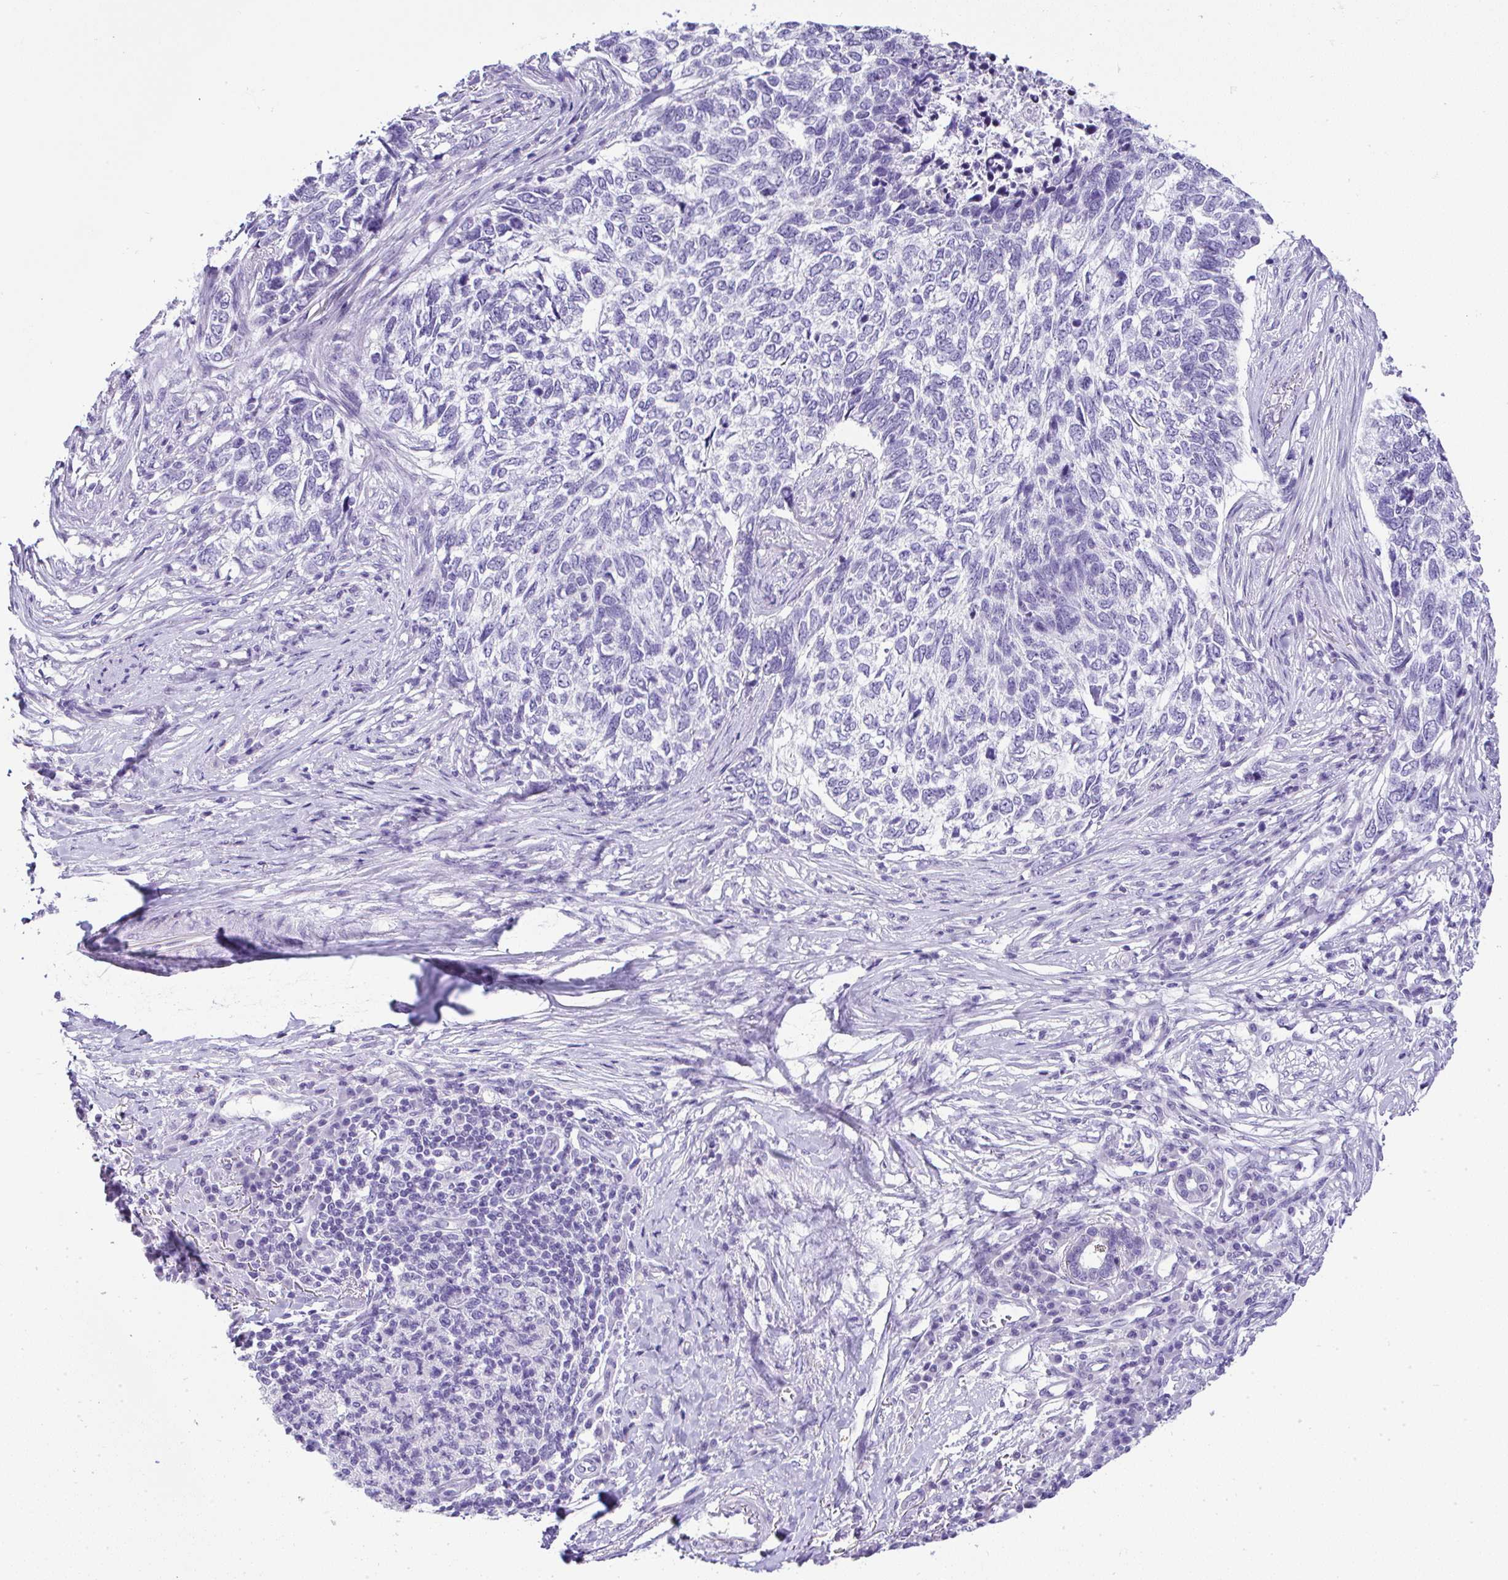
{"staining": {"intensity": "negative", "quantity": "none", "location": "none"}, "tissue": "skin cancer", "cell_type": "Tumor cells", "image_type": "cancer", "snomed": [{"axis": "morphology", "description": "Basal cell carcinoma"}, {"axis": "topography", "description": "Skin"}], "caption": "There is no significant expression in tumor cells of basal cell carcinoma (skin).", "gene": "RNF183", "patient": {"sex": "female", "age": 65}}